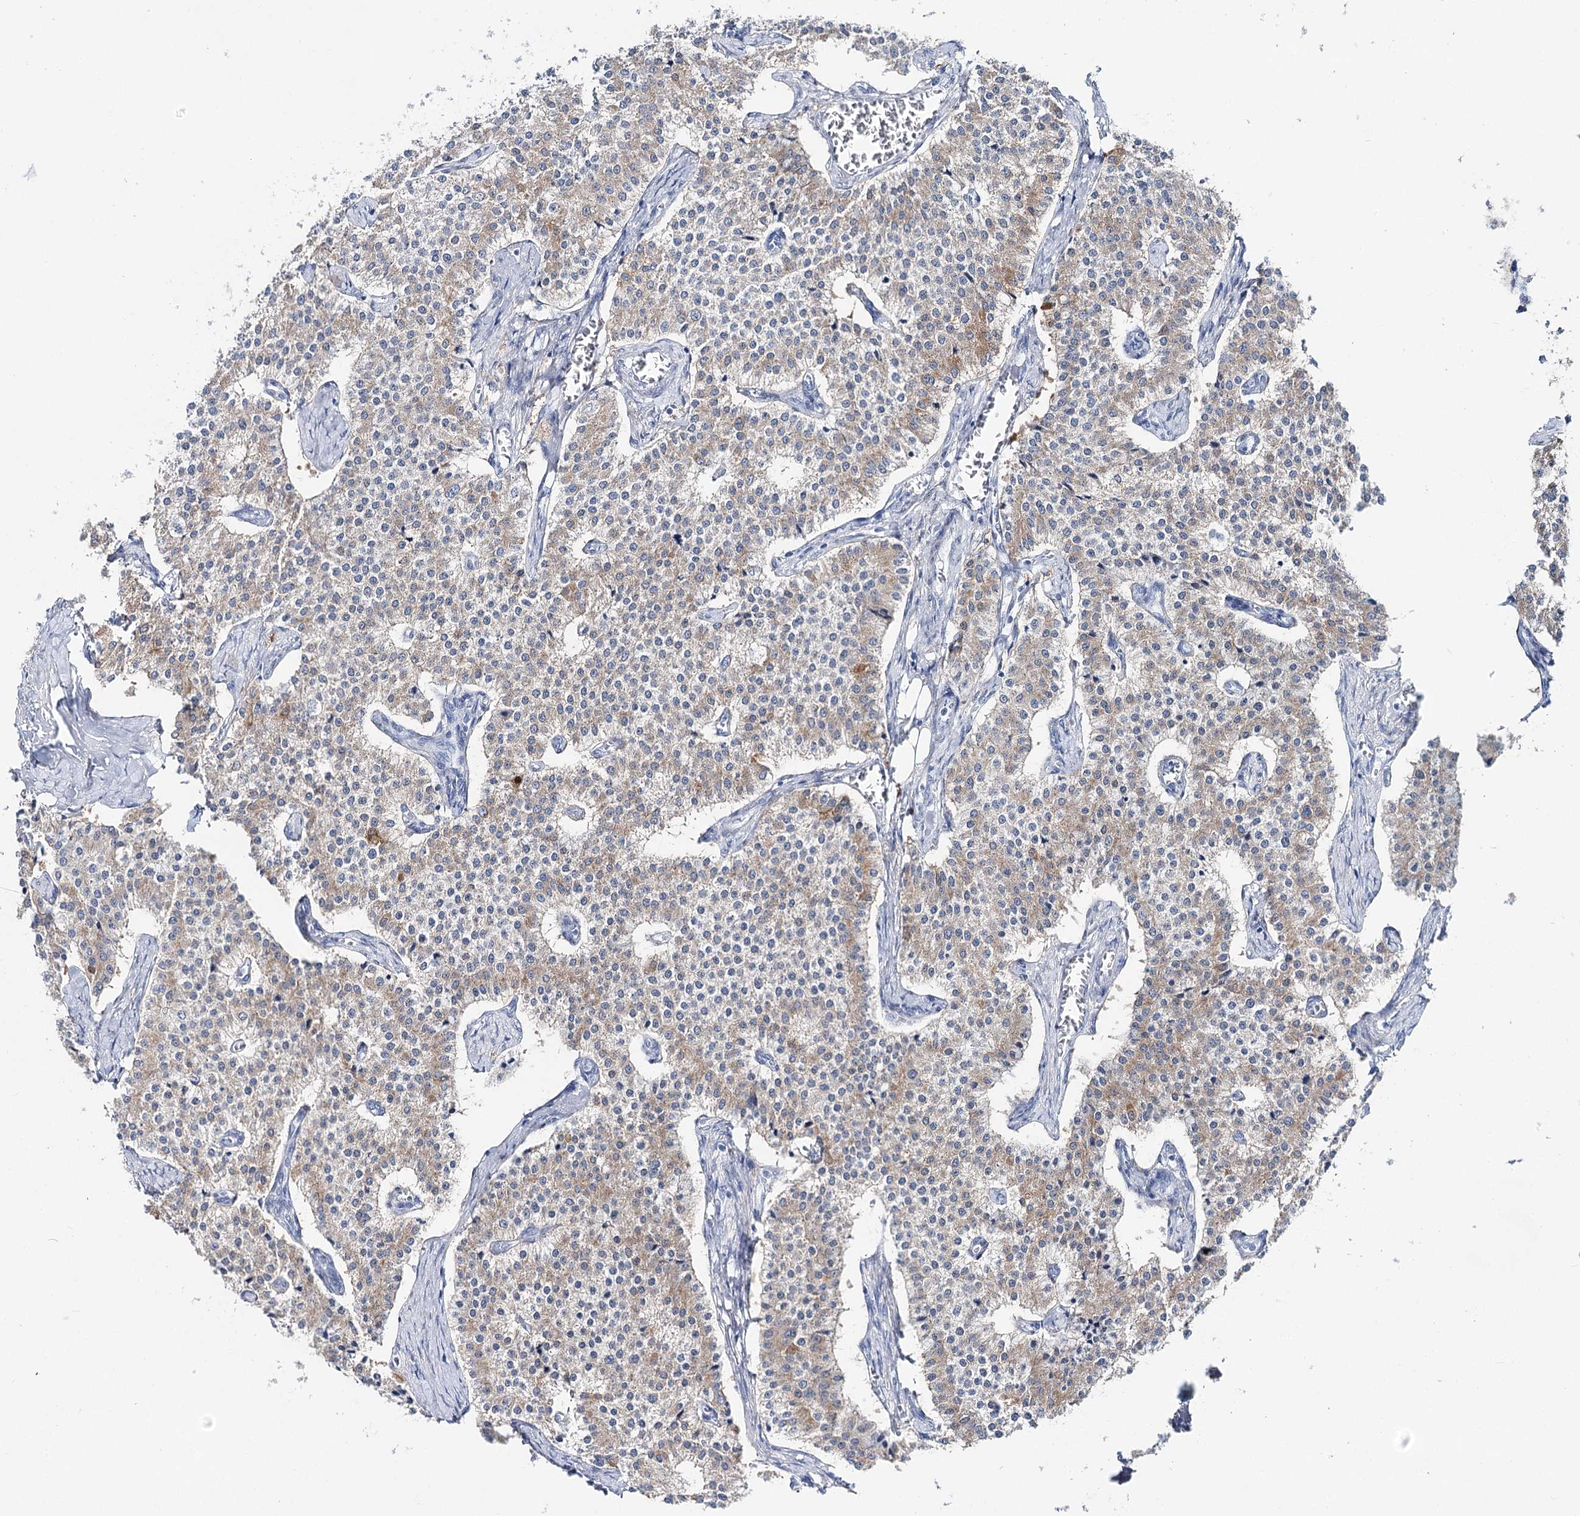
{"staining": {"intensity": "weak", "quantity": "25%-75%", "location": "cytoplasmic/membranous"}, "tissue": "carcinoid", "cell_type": "Tumor cells", "image_type": "cancer", "snomed": [{"axis": "morphology", "description": "Carcinoid, malignant, NOS"}, {"axis": "topography", "description": "Colon"}], "caption": "Protein expression analysis of malignant carcinoid exhibits weak cytoplasmic/membranous staining in about 25%-75% of tumor cells. The staining was performed using DAB (3,3'-diaminobenzidine) to visualize the protein expression in brown, while the nuclei were stained in blue with hematoxylin (Magnification: 20x).", "gene": "UGDH", "patient": {"sex": "female", "age": 52}}